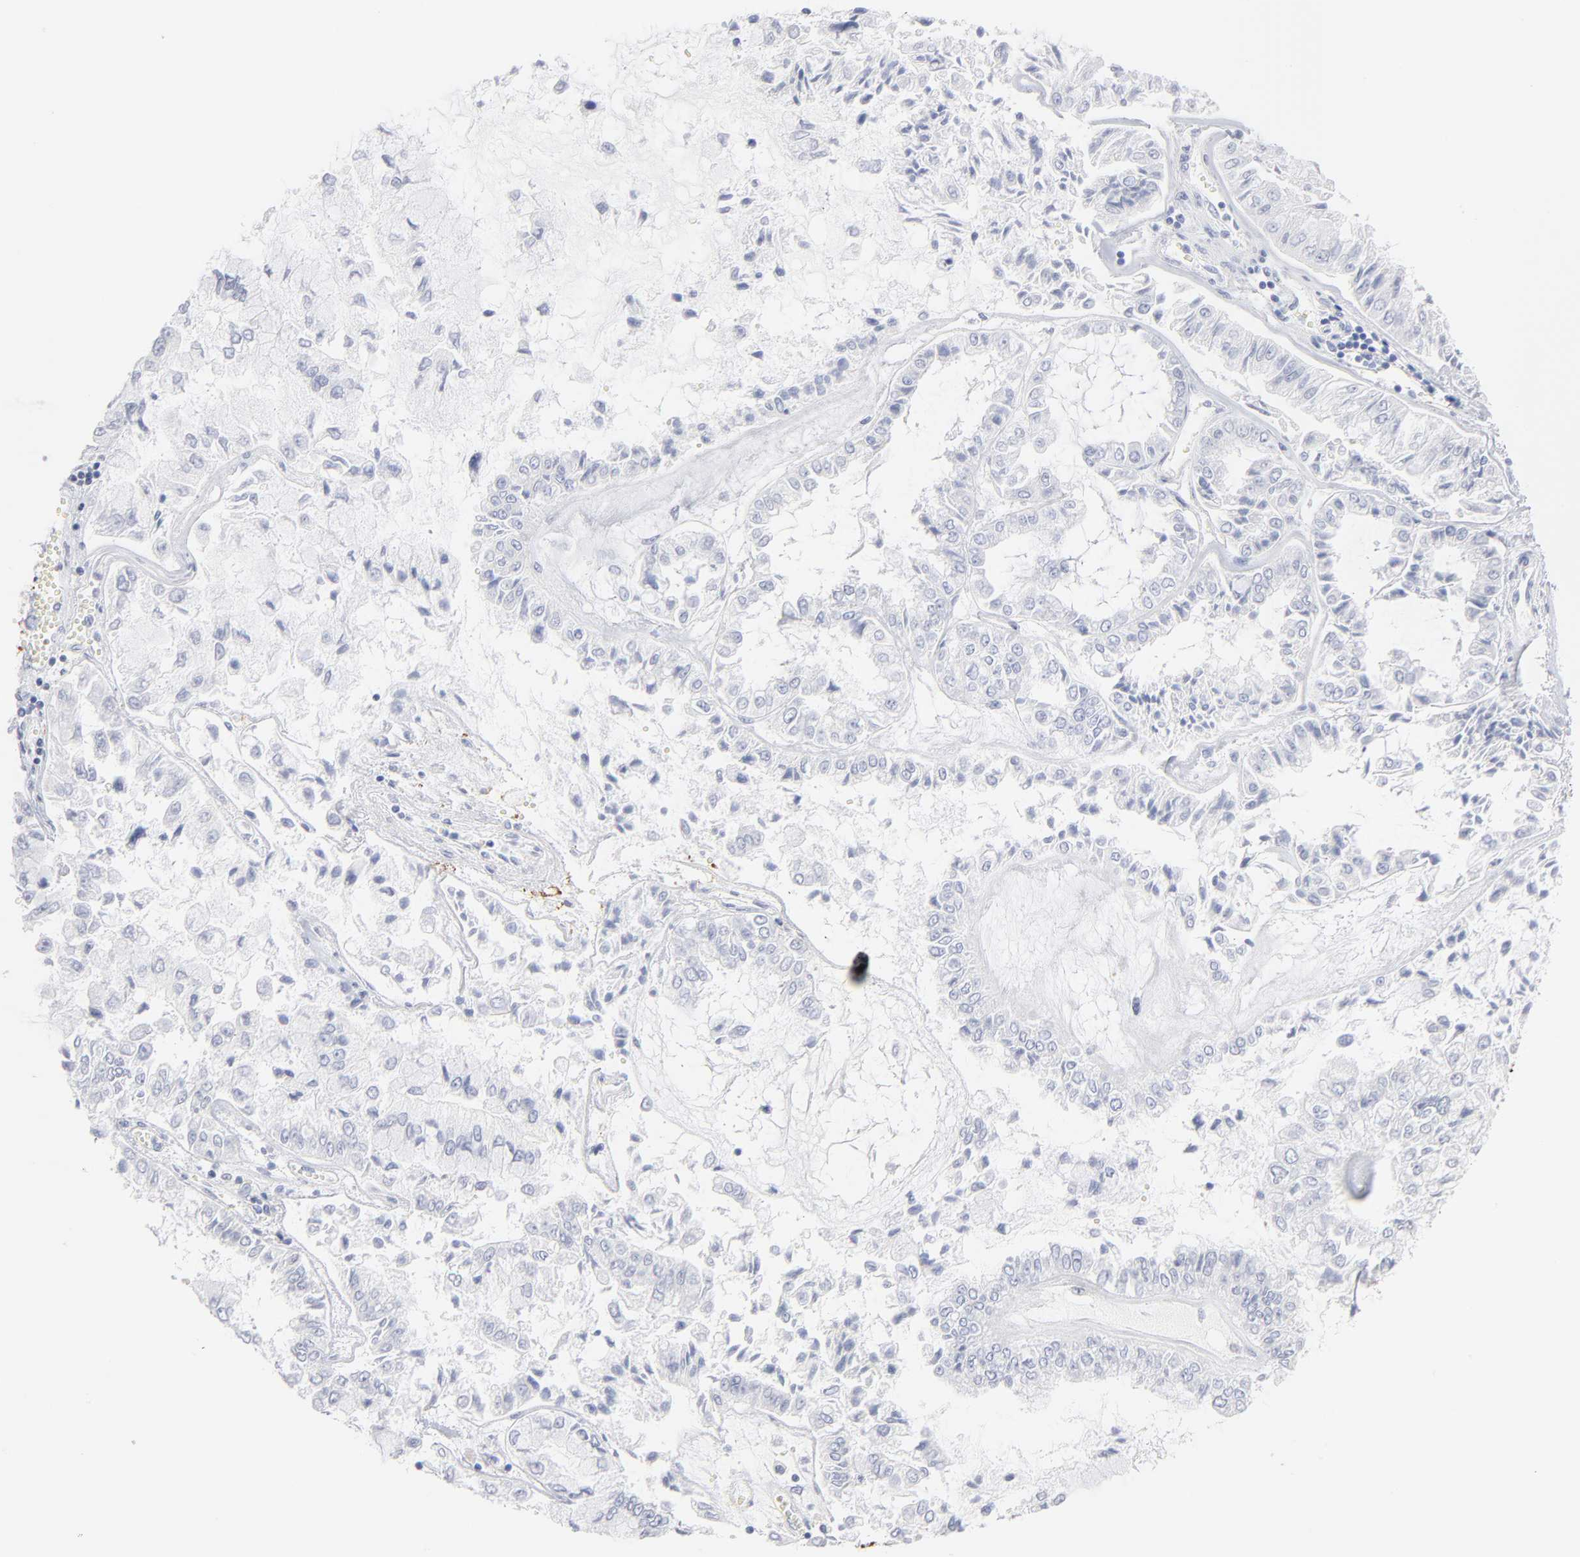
{"staining": {"intensity": "negative", "quantity": "none", "location": "none"}, "tissue": "liver cancer", "cell_type": "Tumor cells", "image_type": "cancer", "snomed": [{"axis": "morphology", "description": "Cholangiocarcinoma"}, {"axis": "topography", "description": "Liver"}], "caption": "Immunohistochemical staining of liver cancer (cholangiocarcinoma) demonstrates no significant positivity in tumor cells.", "gene": "IFIT2", "patient": {"sex": "female", "age": 79}}